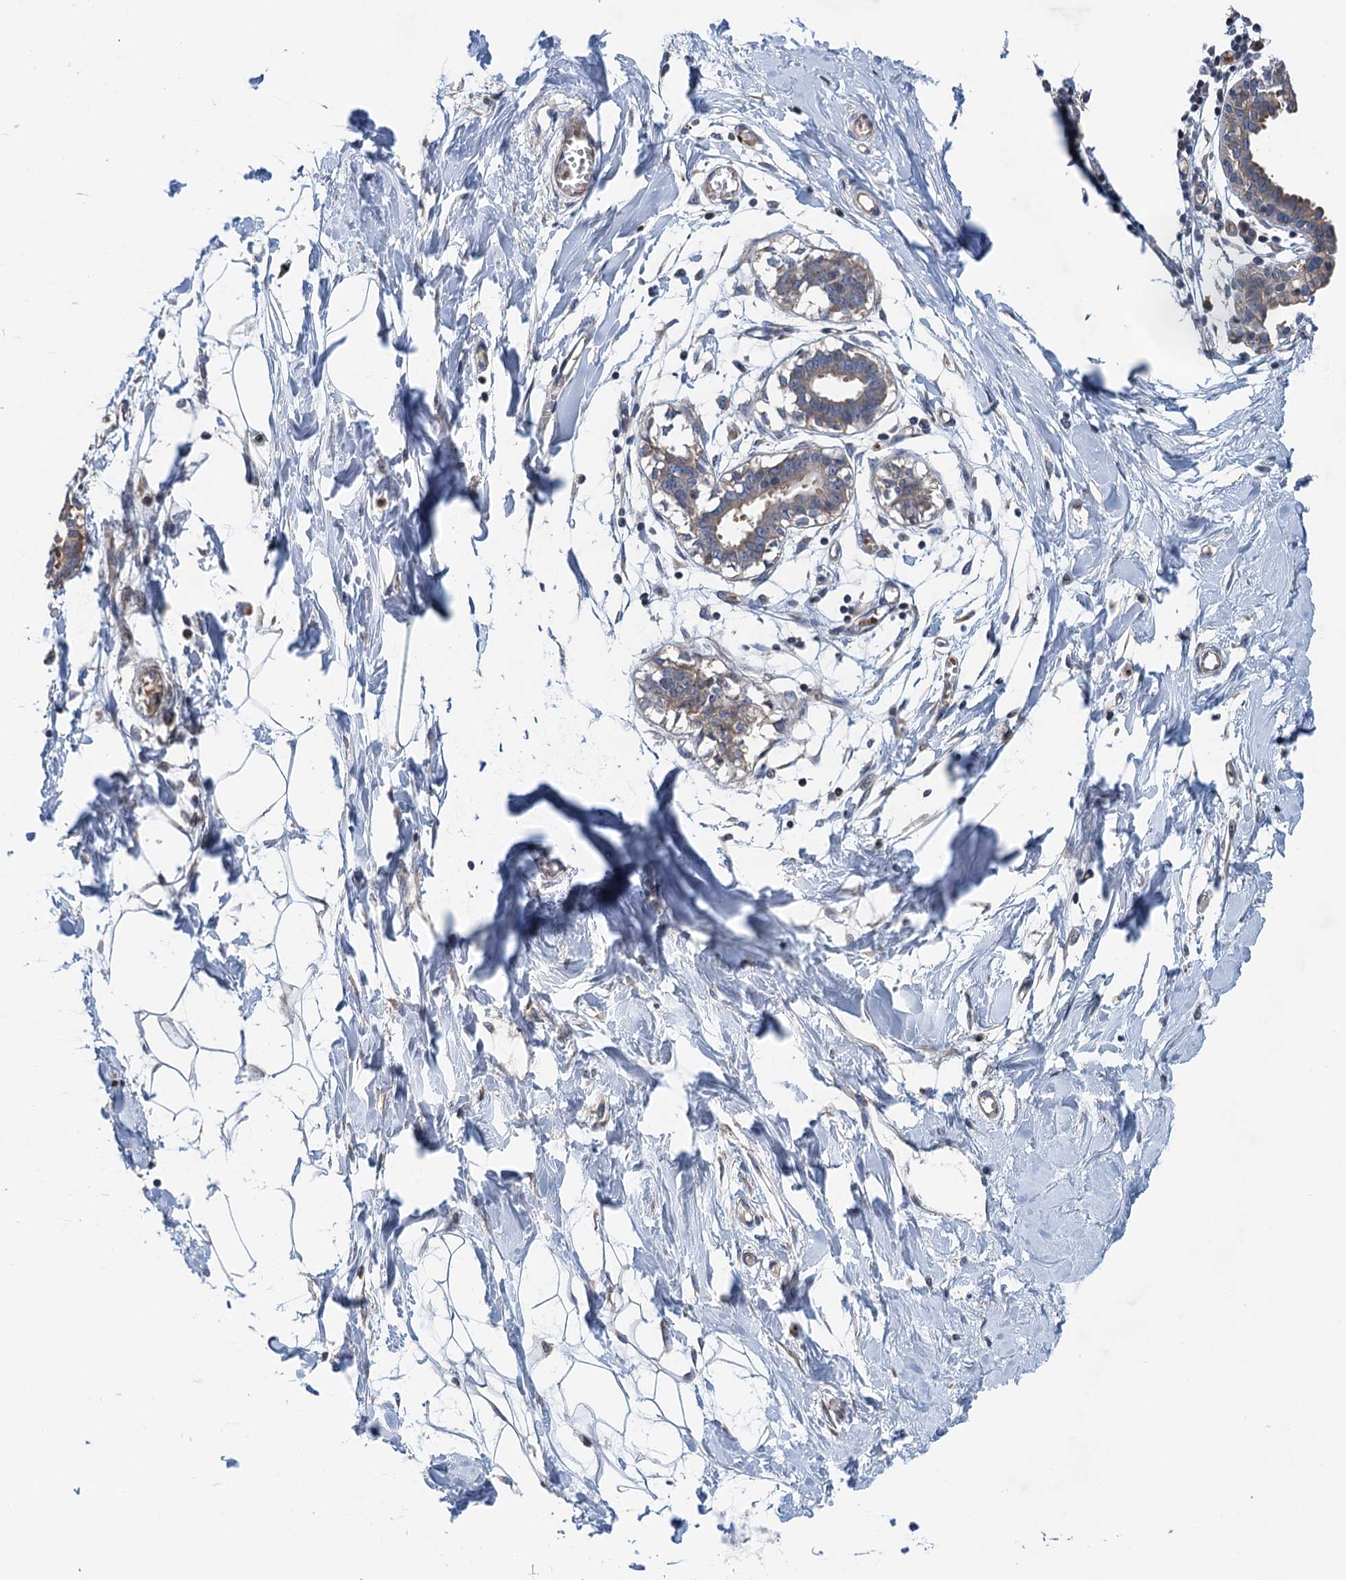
{"staining": {"intensity": "negative", "quantity": "none", "location": "none"}, "tissue": "breast", "cell_type": "Adipocytes", "image_type": "normal", "snomed": [{"axis": "morphology", "description": "Normal tissue, NOS"}, {"axis": "topography", "description": "Breast"}], "caption": "A high-resolution micrograph shows immunohistochemistry (IHC) staining of unremarkable breast, which shows no significant staining in adipocytes. The staining was performed using DAB (3,3'-diaminobenzidine) to visualize the protein expression in brown, while the nuclei were stained in blue with hematoxylin (Magnification: 20x).", "gene": "NBEA", "patient": {"sex": "female", "age": 27}}